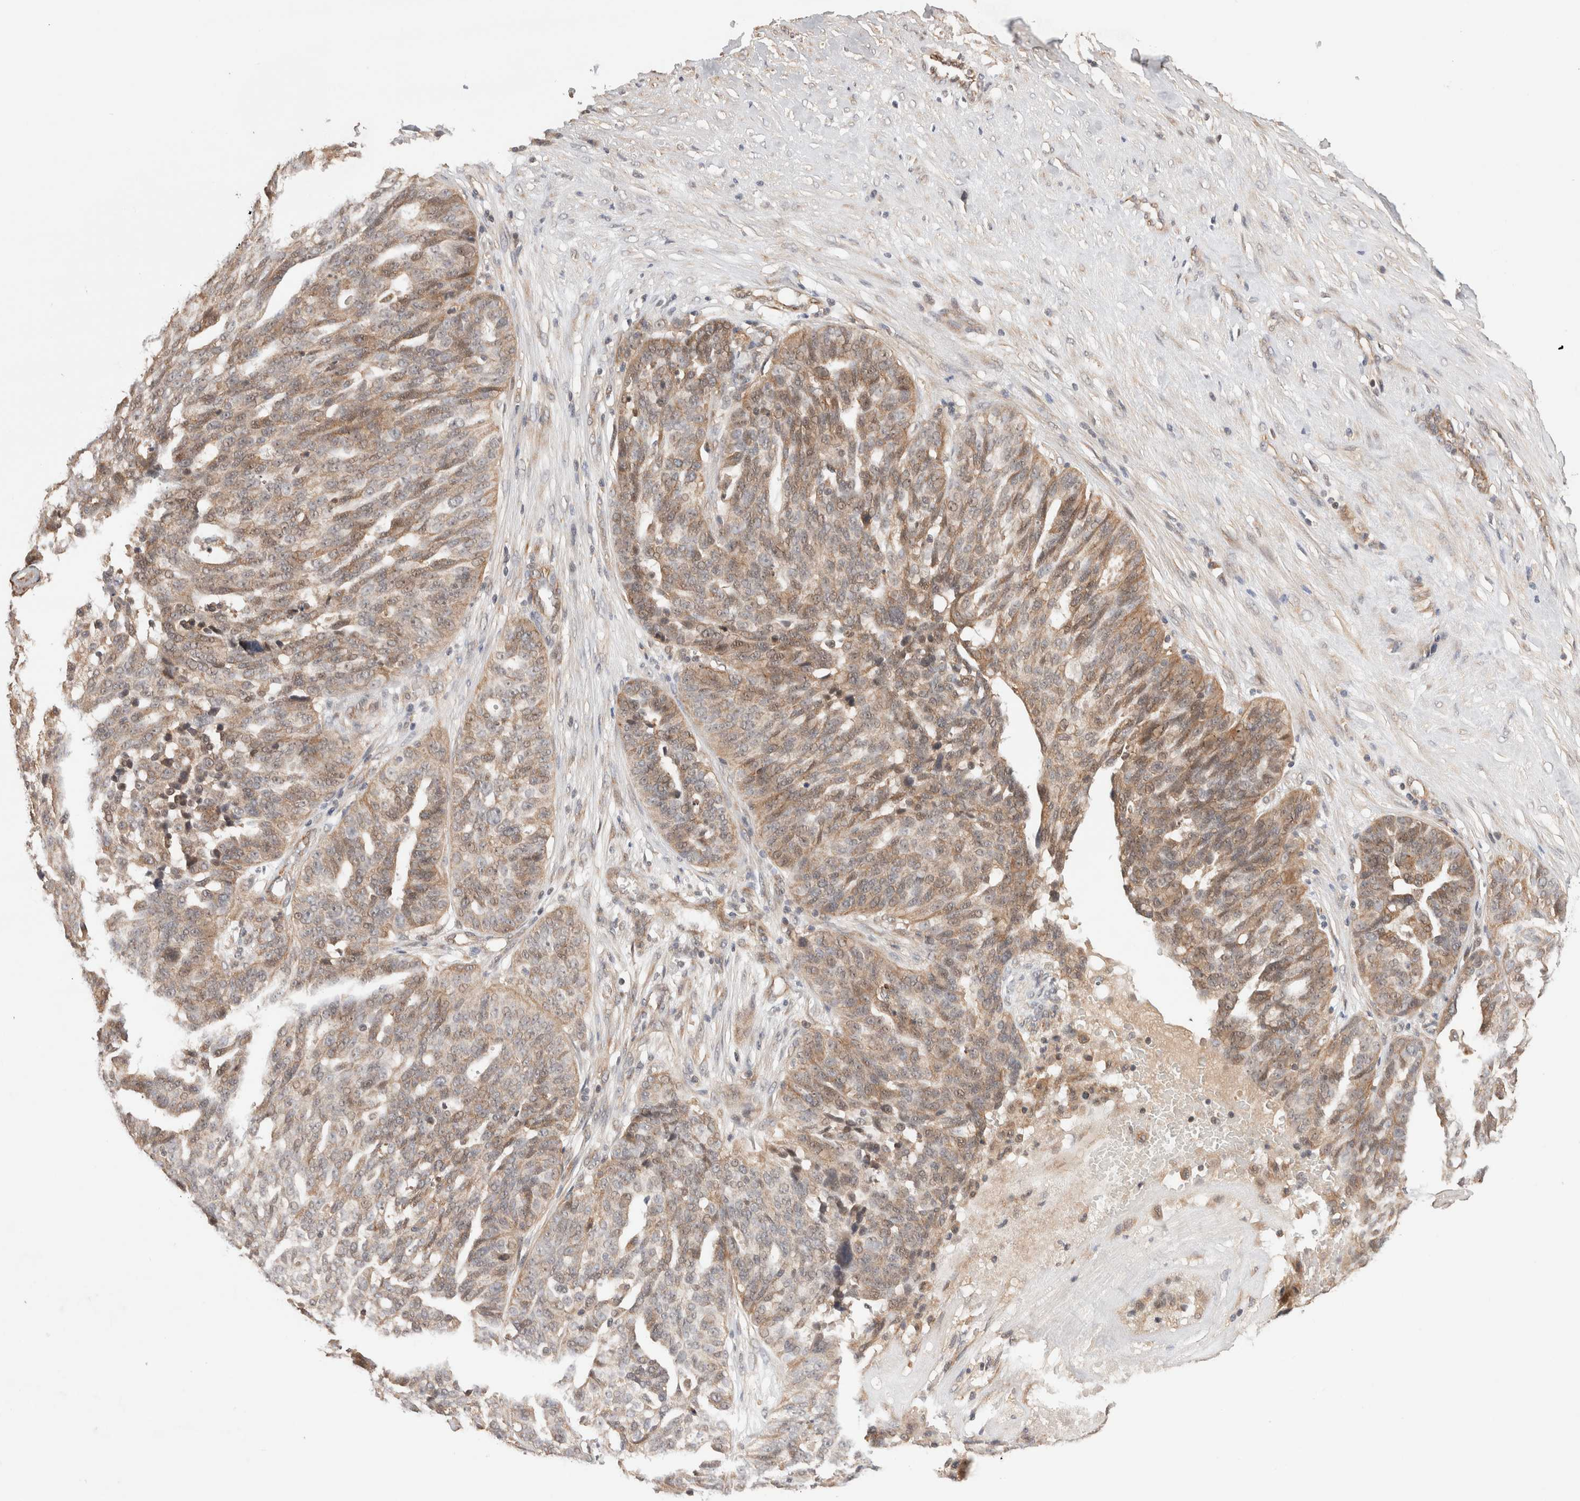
{"staining": {"intensity": "weak", "quantity": ">75%", "location": "cytoplasmic/membranous,nuclear"}, "tissue": "ovarian cancer", "cell_type": "Tumor cells", "image_type": "cancer", "snomed": [{"axis": "morphology", "description": "Cystadenocarcinoma, serous, NOS"}, {"axis": "topography", "description": "Ovary"}], "caption": "A micrograph of human serous cystadenocarcinoma (ovarian) stained for a protein exhibits weak cytoplasmic/membranous and nuclear brown staining in tumor cells.", "gene": "SIKE1", "patient": {"sex": "female", "age": 59}}